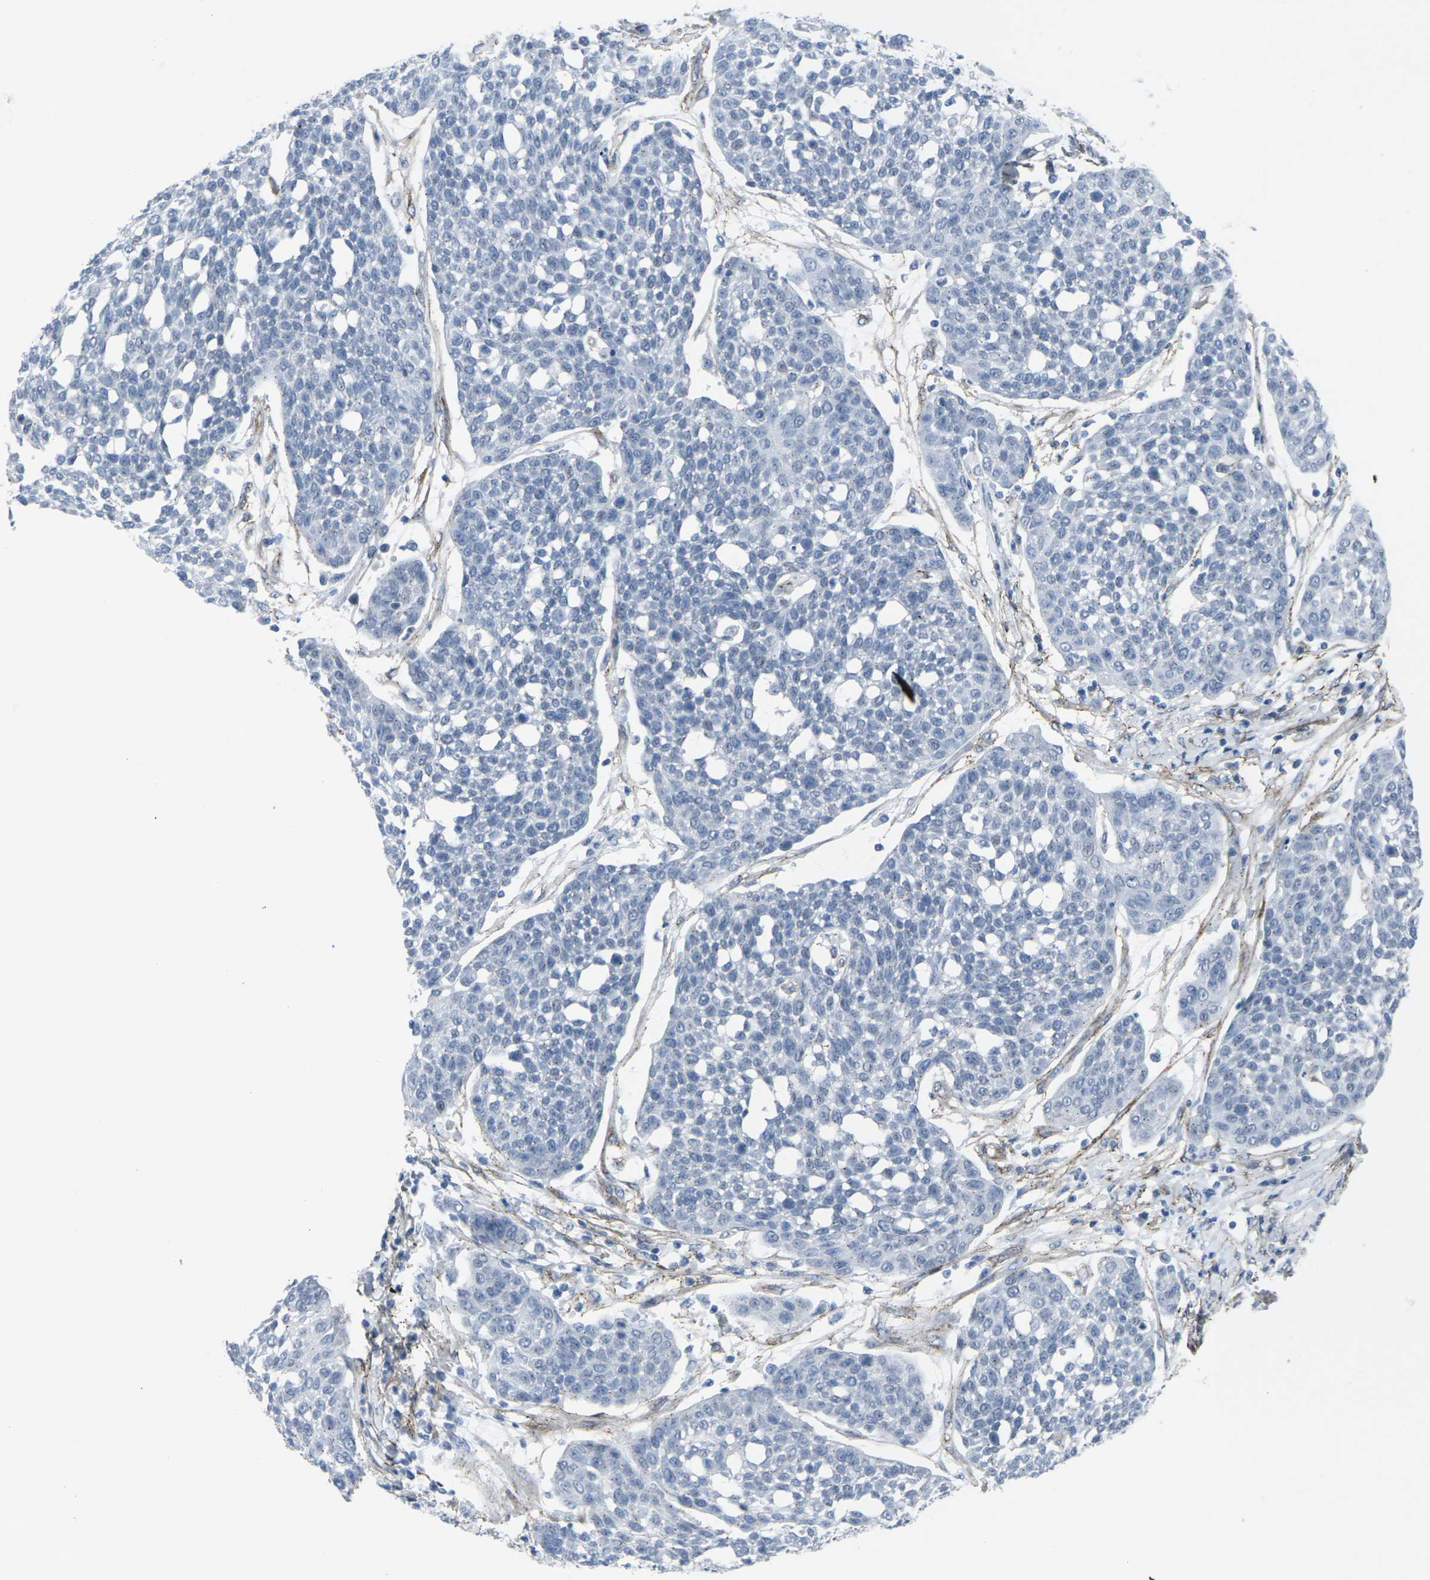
{"staining": {"intensity": "negative", "quantity": "none", "location": "none"}, "tissue": "cervical cancer", "cell_type": "Tumor cells", "image_type": "cancer", "snomed": [{"axis": "morphology", "description": "Squamous cell carcinoma, NOS"}, {"axis": "topography", "description": "Cervix"}], "caption": "Protein analysis of cervical cancer reveals no significant staining in tumor cells.", "gene": "CDH11", "patient": {"sex": "female", "age": 34}}